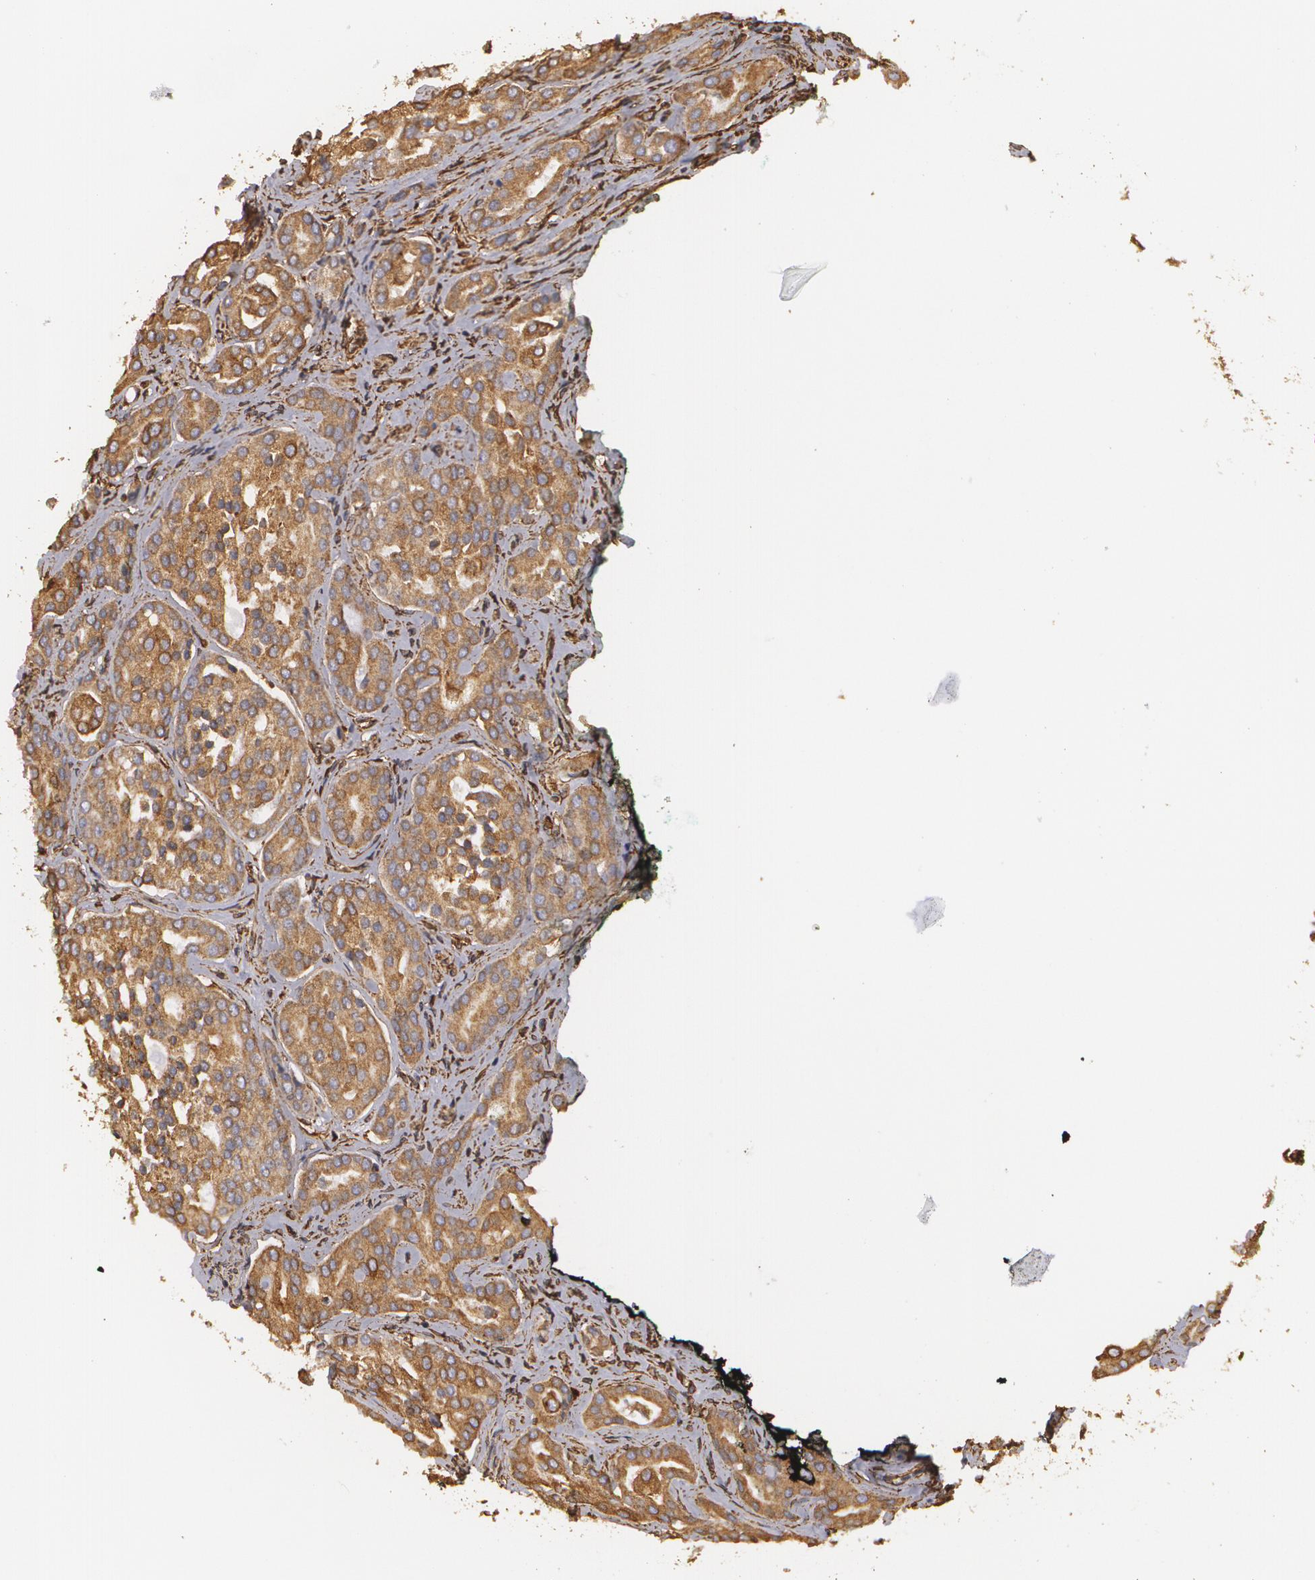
{"staining": {"intensity": "moderate", "quantity": ">75%", "location": "cytoplasmic/membranous"}, "tissue": "prostate cancer", "cell_type": "Tumor cells", "image_type": "cancer", "snomed": [{"axis": "morphology", "description": "Adenocarcinoma, High grade"}, {"axis": "topography", "description": "Prostate"}], "caption": "Immunohistochemistry (DAB) staining of human prostate cancer demonstrates moderate cytoplasmic/membranous protein positivity in about >75% of tumor cells.", "gene": "CYB5R3", "patient": {"sex": "male", "age": 64}}